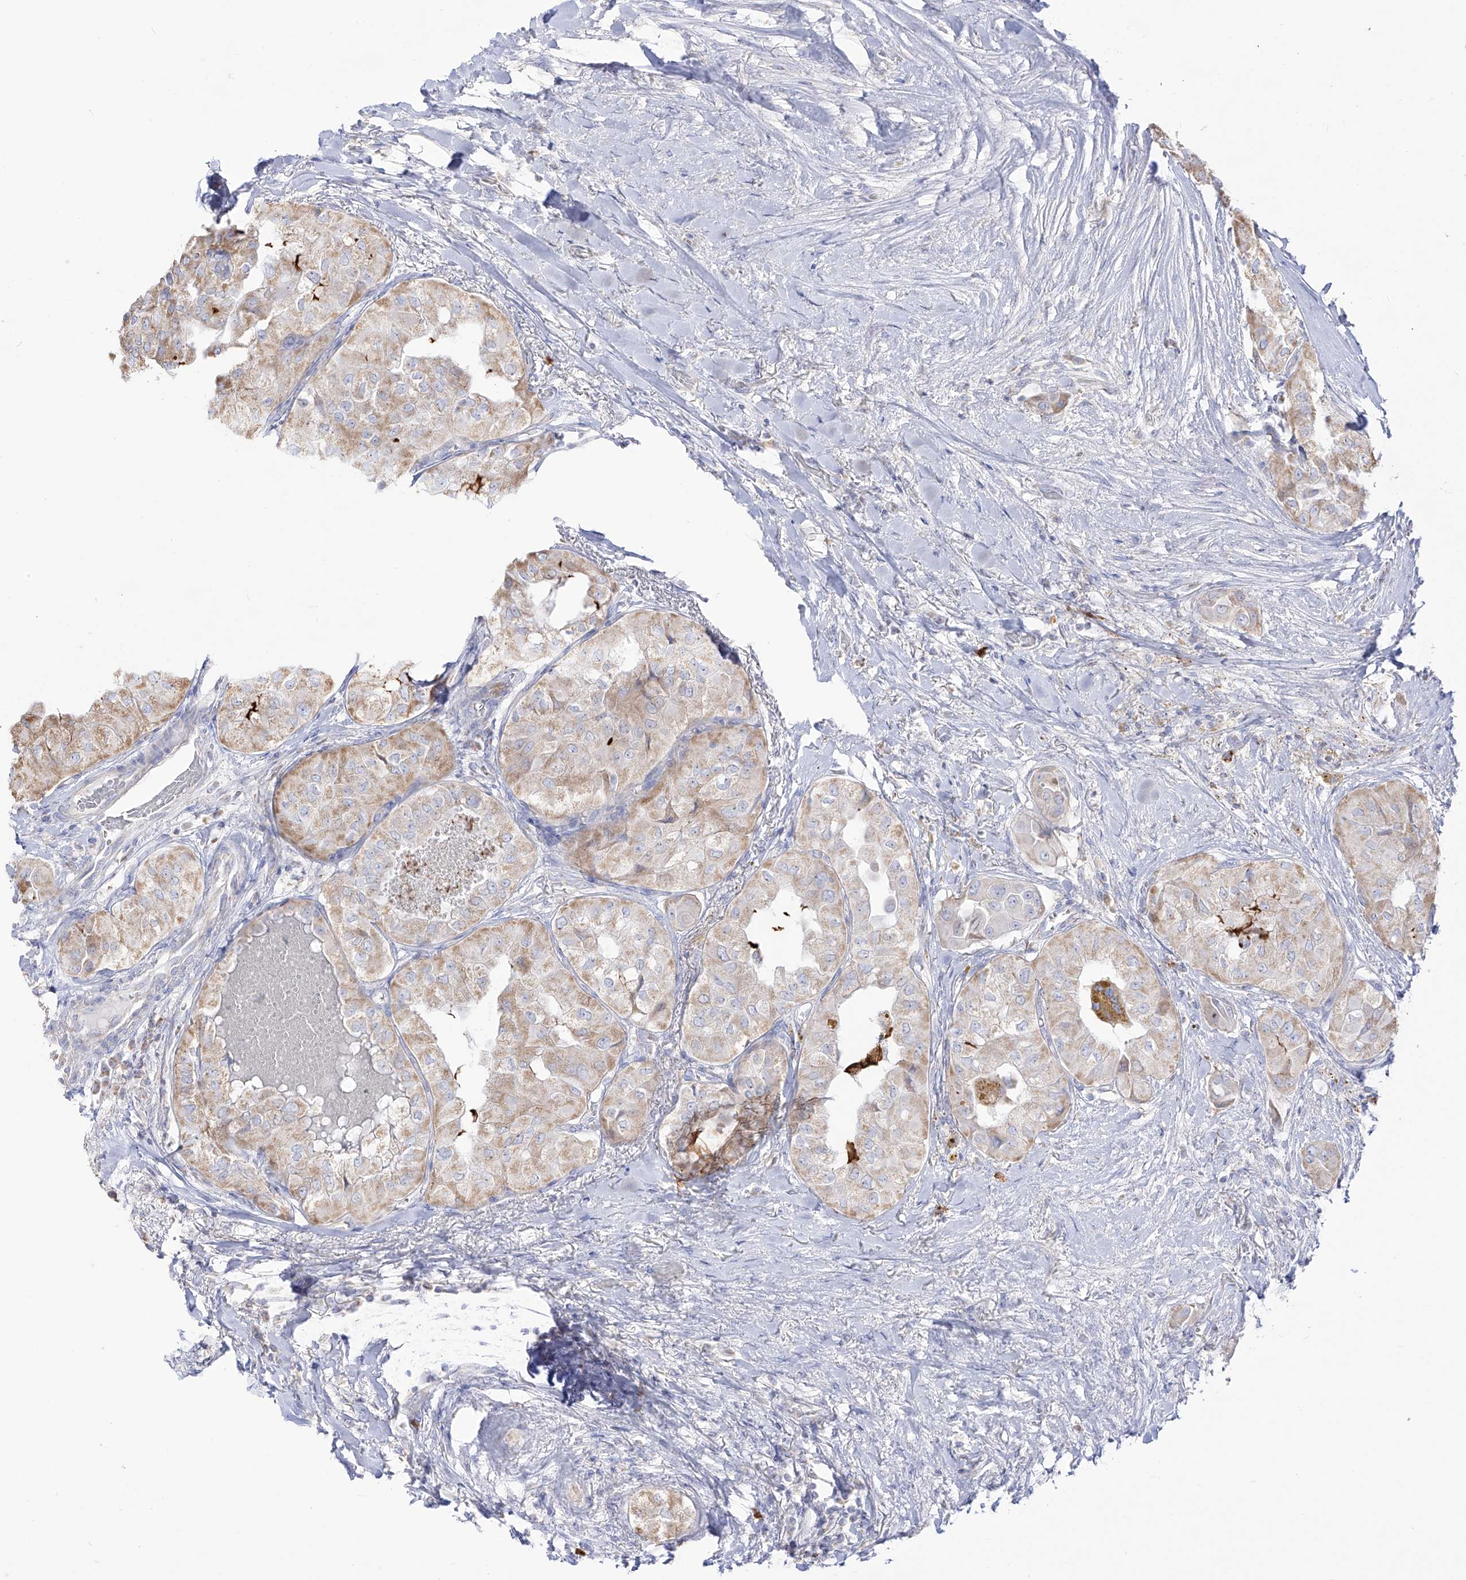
{"staining": {"intensity": "weak", "quantity": ">75%", "location": "cytoplasmic/membranous"}, "tissue": "thyroid cancer", "cell_type": "Tumor cells", "image_type": "cancer", "snomed": [{"axis": "morphology", "description": "Papillary adenocarcinoma, NOS"}, {"axis": "topography", "description": "Thyroid gland"}], "caption": "Weak cytoplasmic/membranous staining is seen in approximately >75% of tumor cells in papillary adenocarcinoma (thyroid).", "gene": "RCHY1", "patient": {"sex": "female", "age": 59}}